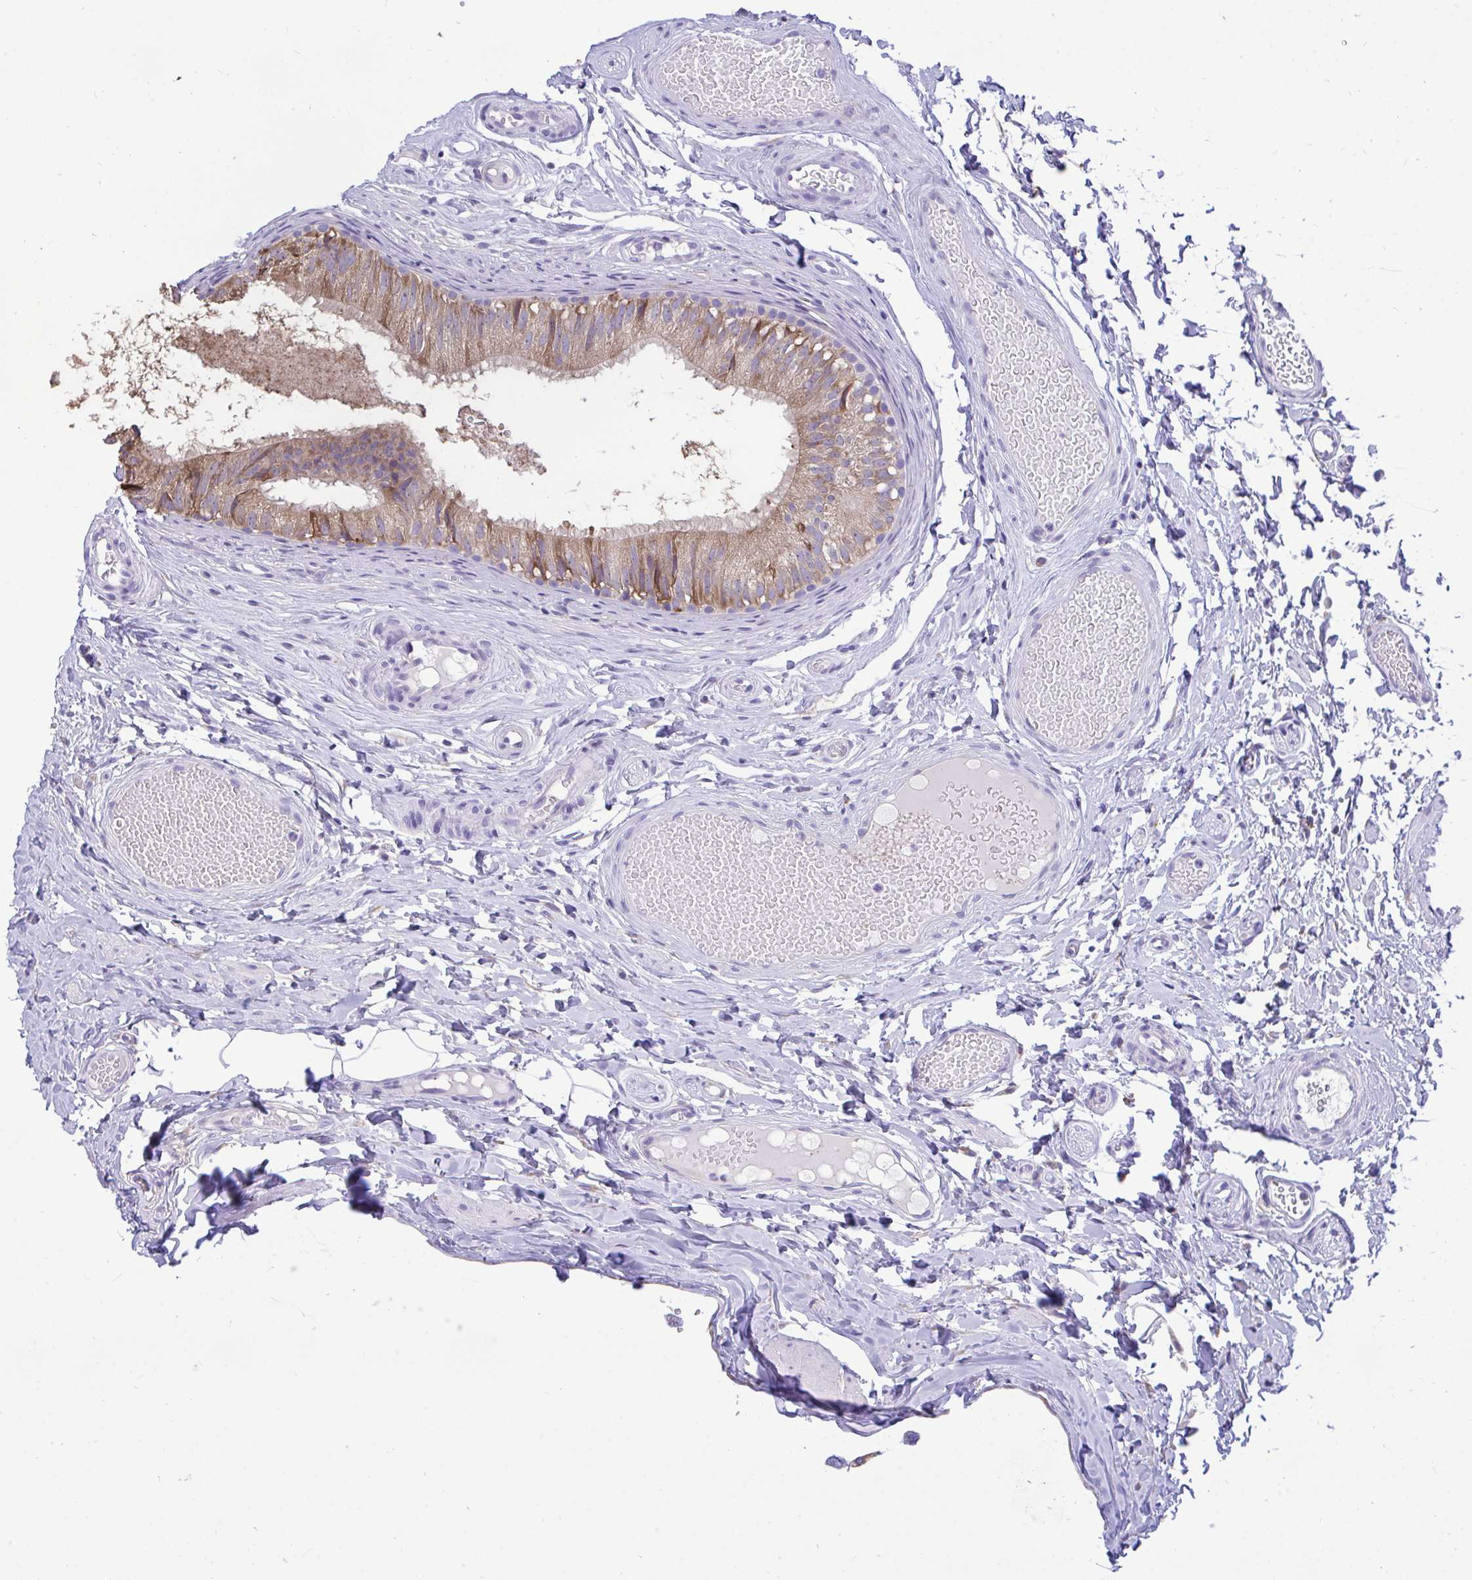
{"staining": {"intensity": "moderate", "quantity": ">75%", "location": "cytoplasmic/membranous"}, "tissue": "epididymis", "cell_type": "Glandular cells", "image_type": "normal", "snomed": [{"axis": "morphology", "description": "Normal tissue, NOS"}, {"axis": "morphology", "description": "Seminoma, NOS"}, {"axis": "topography", "description": "Testis"}, {"axis": "topography", "description": "Epididymis"}], "caption": "Brown immunohistochemical staining in normal epididymis reveals moderate cytoplasmic/membranous expression in approximately >75% of glandular cells. (DAB IHC, brown staining for protein, blue staining for nuclei).", "gene": "PIGK", "patient": {"sex": "male", "age": 34}}